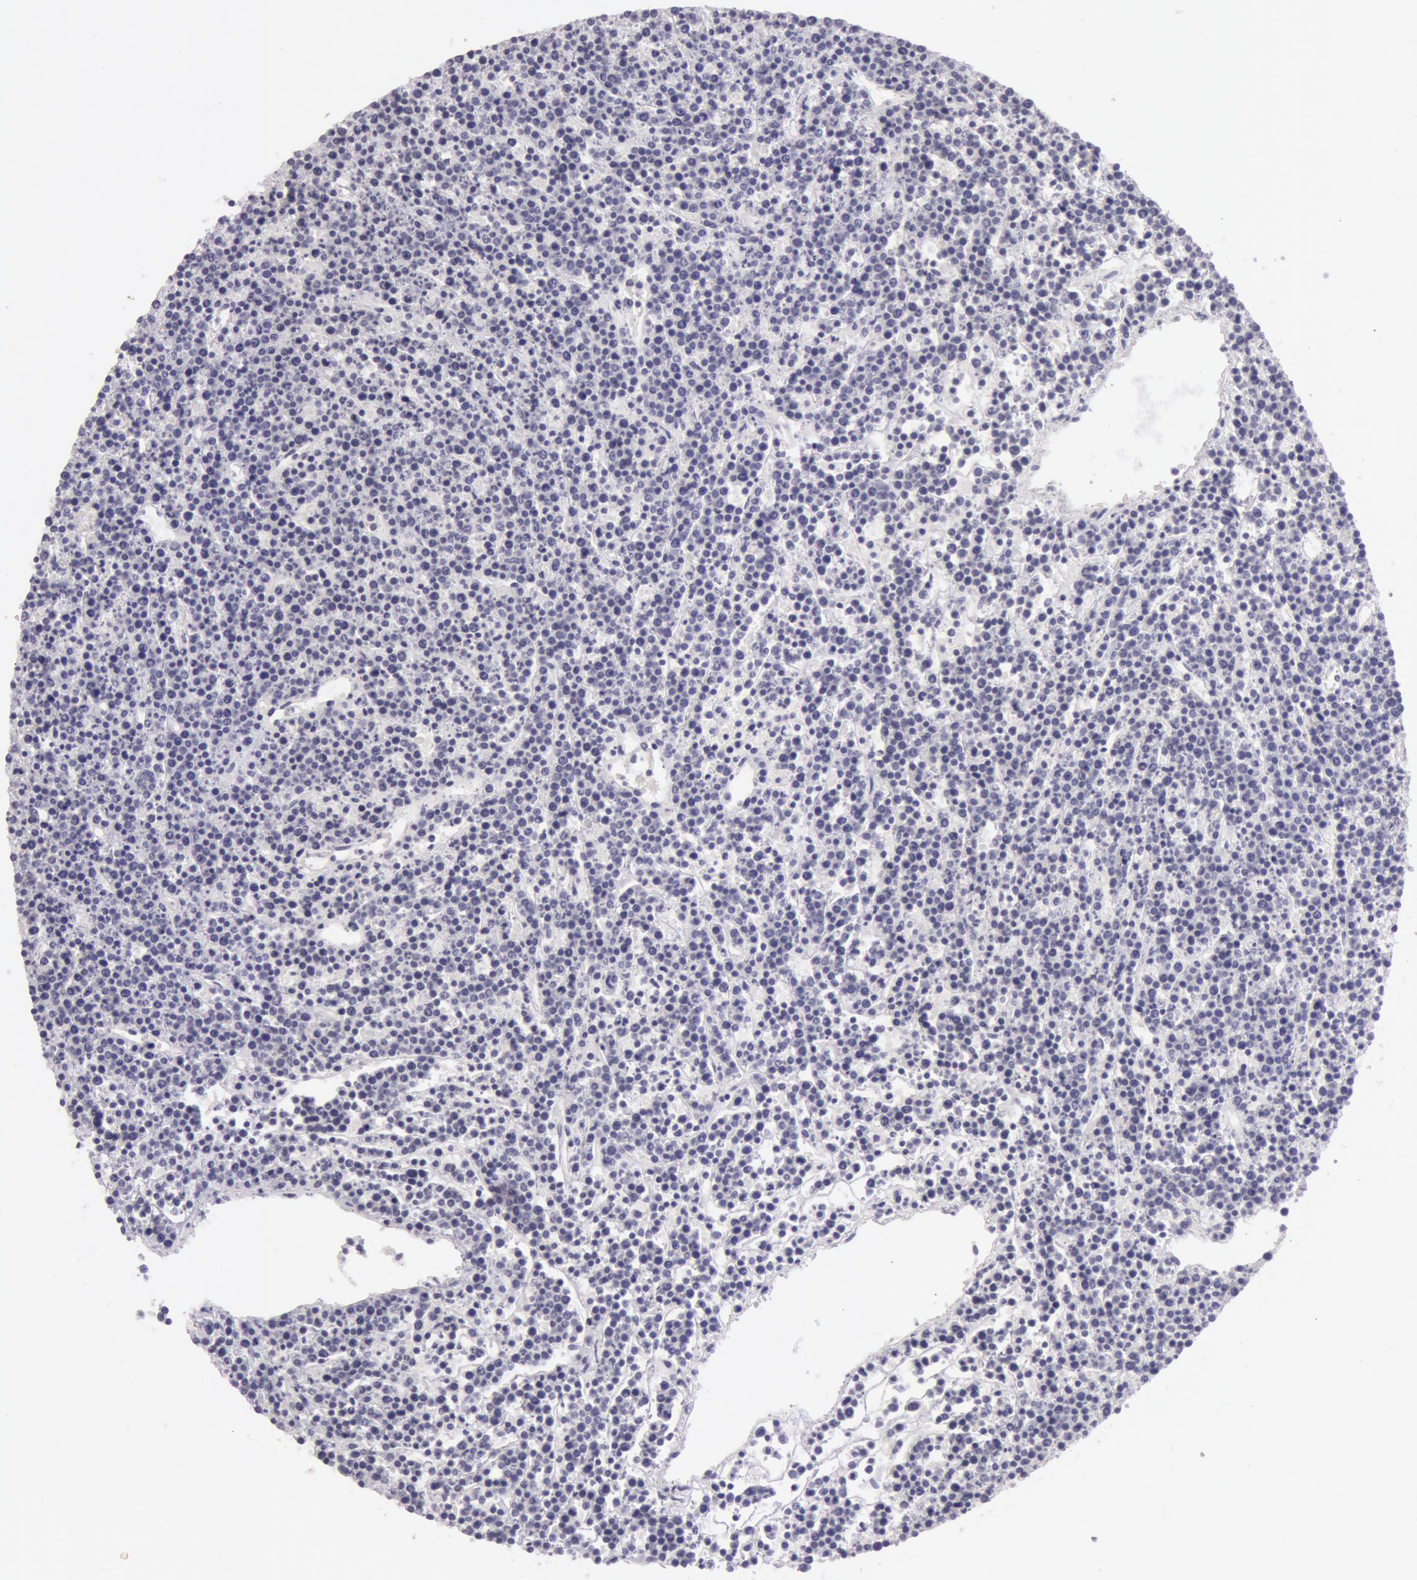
{"staining": {"intensity": "negative", "quantity": "none", "location": "none"}, "tissue": "lymphoma", "cell_type": "Tumor cells", "image_type": "cancer", "snomed": [{"axis": "morphology", "description": "Malignant lymphoma, non-Hodgkin's type, High grade"}, {"axis": "topography", "description": "Ovary"}], "caption": "Tumor cells are negative for protein expression in human lymphoma.", "gene": "RBMY1F", "patient": {"sex": "female", "age": 56}}